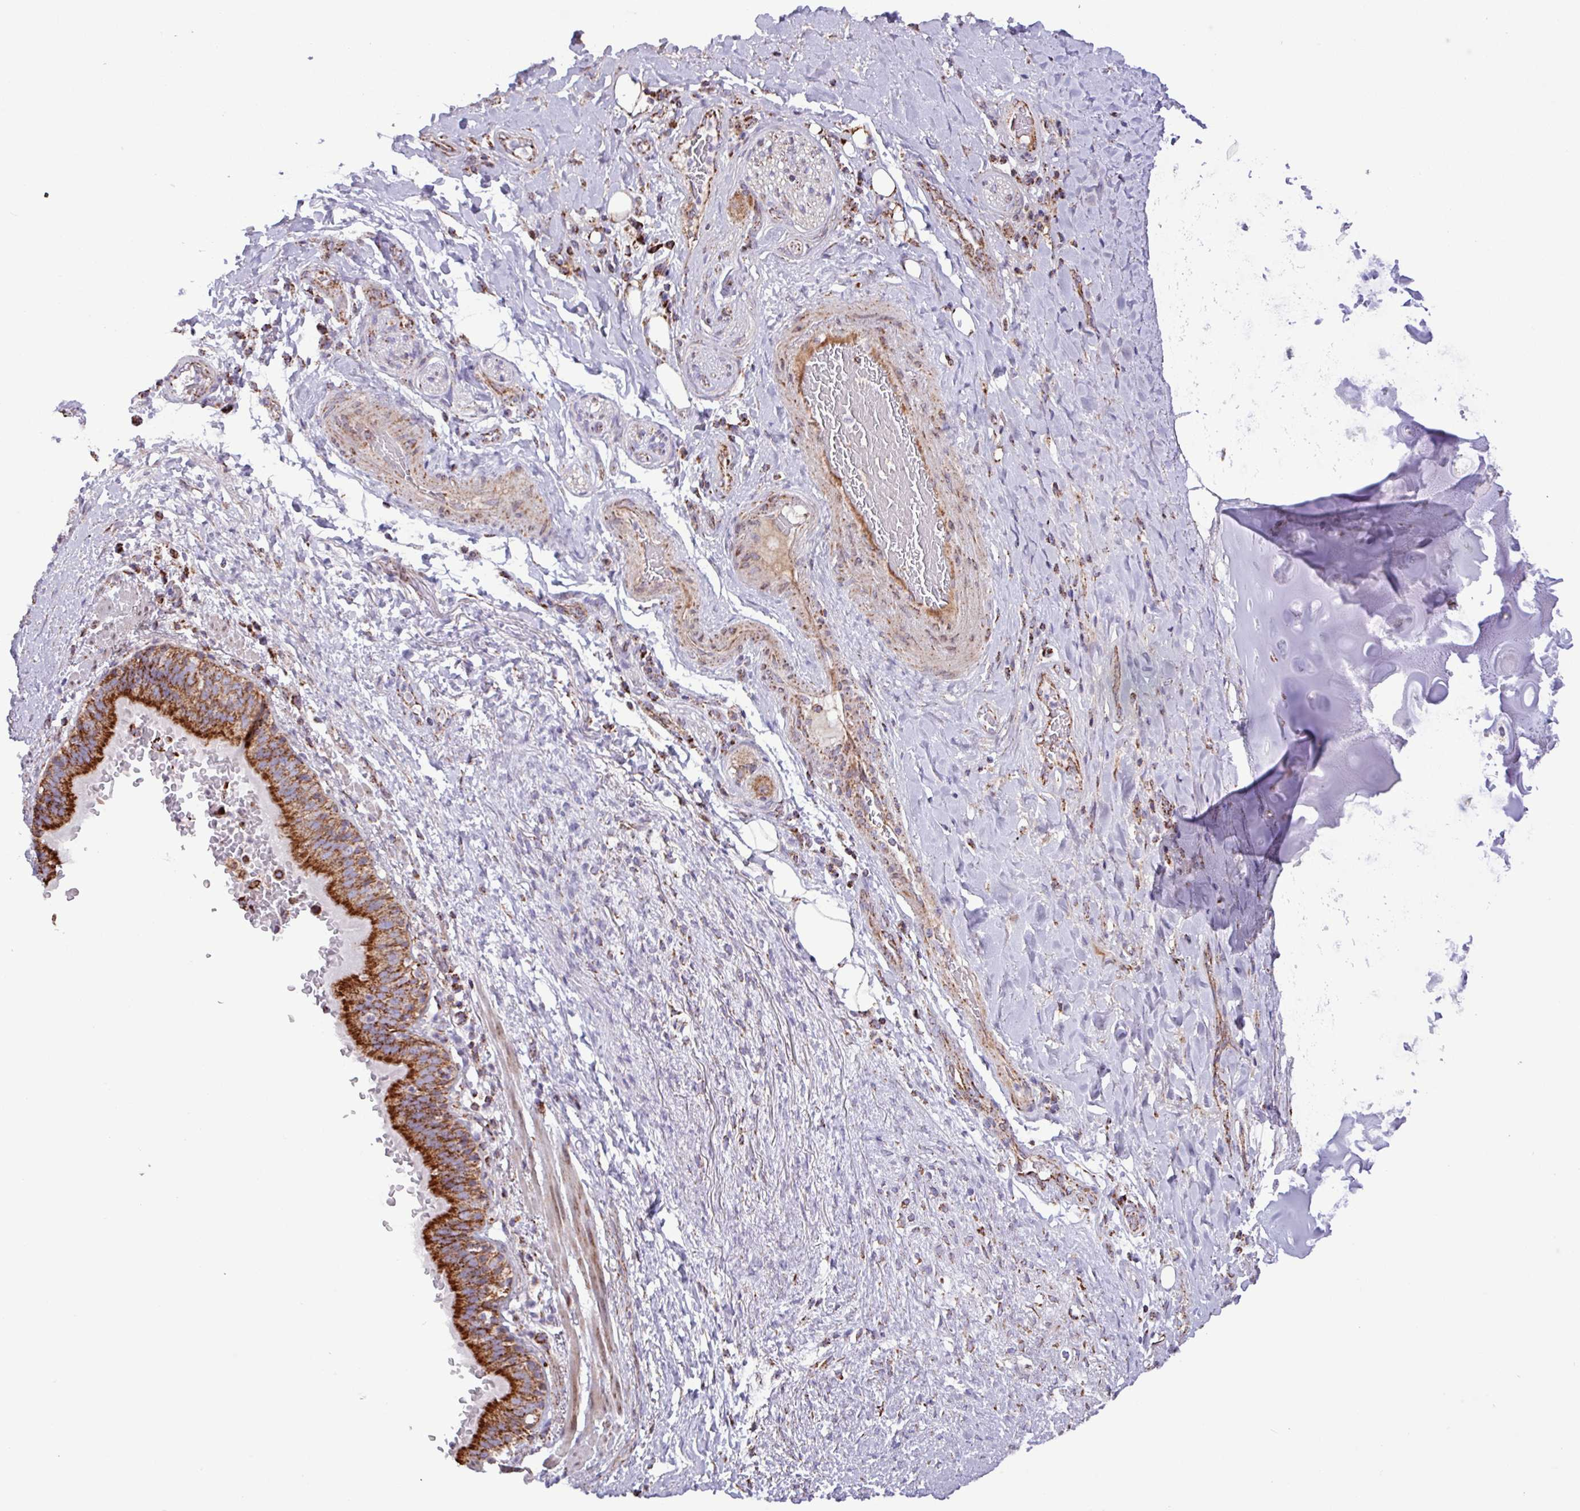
{"staining": {"intensity": "strong", "quantity": ">75%", "location": "cytoplasmic/membranous"}, "tissue": "lung cancer", "cell_type": "Tumor cells", "image_type": "cancer", "snomed": [{"axis": "morphology", "description": "Squamous cell carcinoma, NOS"}, {"axis": "topography", "description": "Lung"}], "caption": "Lung squamous cell carcinoma stained with immunohistochemistry shows strong cytoplasmic/membranous staining in about >75% of tumor cells.", "gene": "RTL3", "patient": {"sex": "male", "age": 66}}